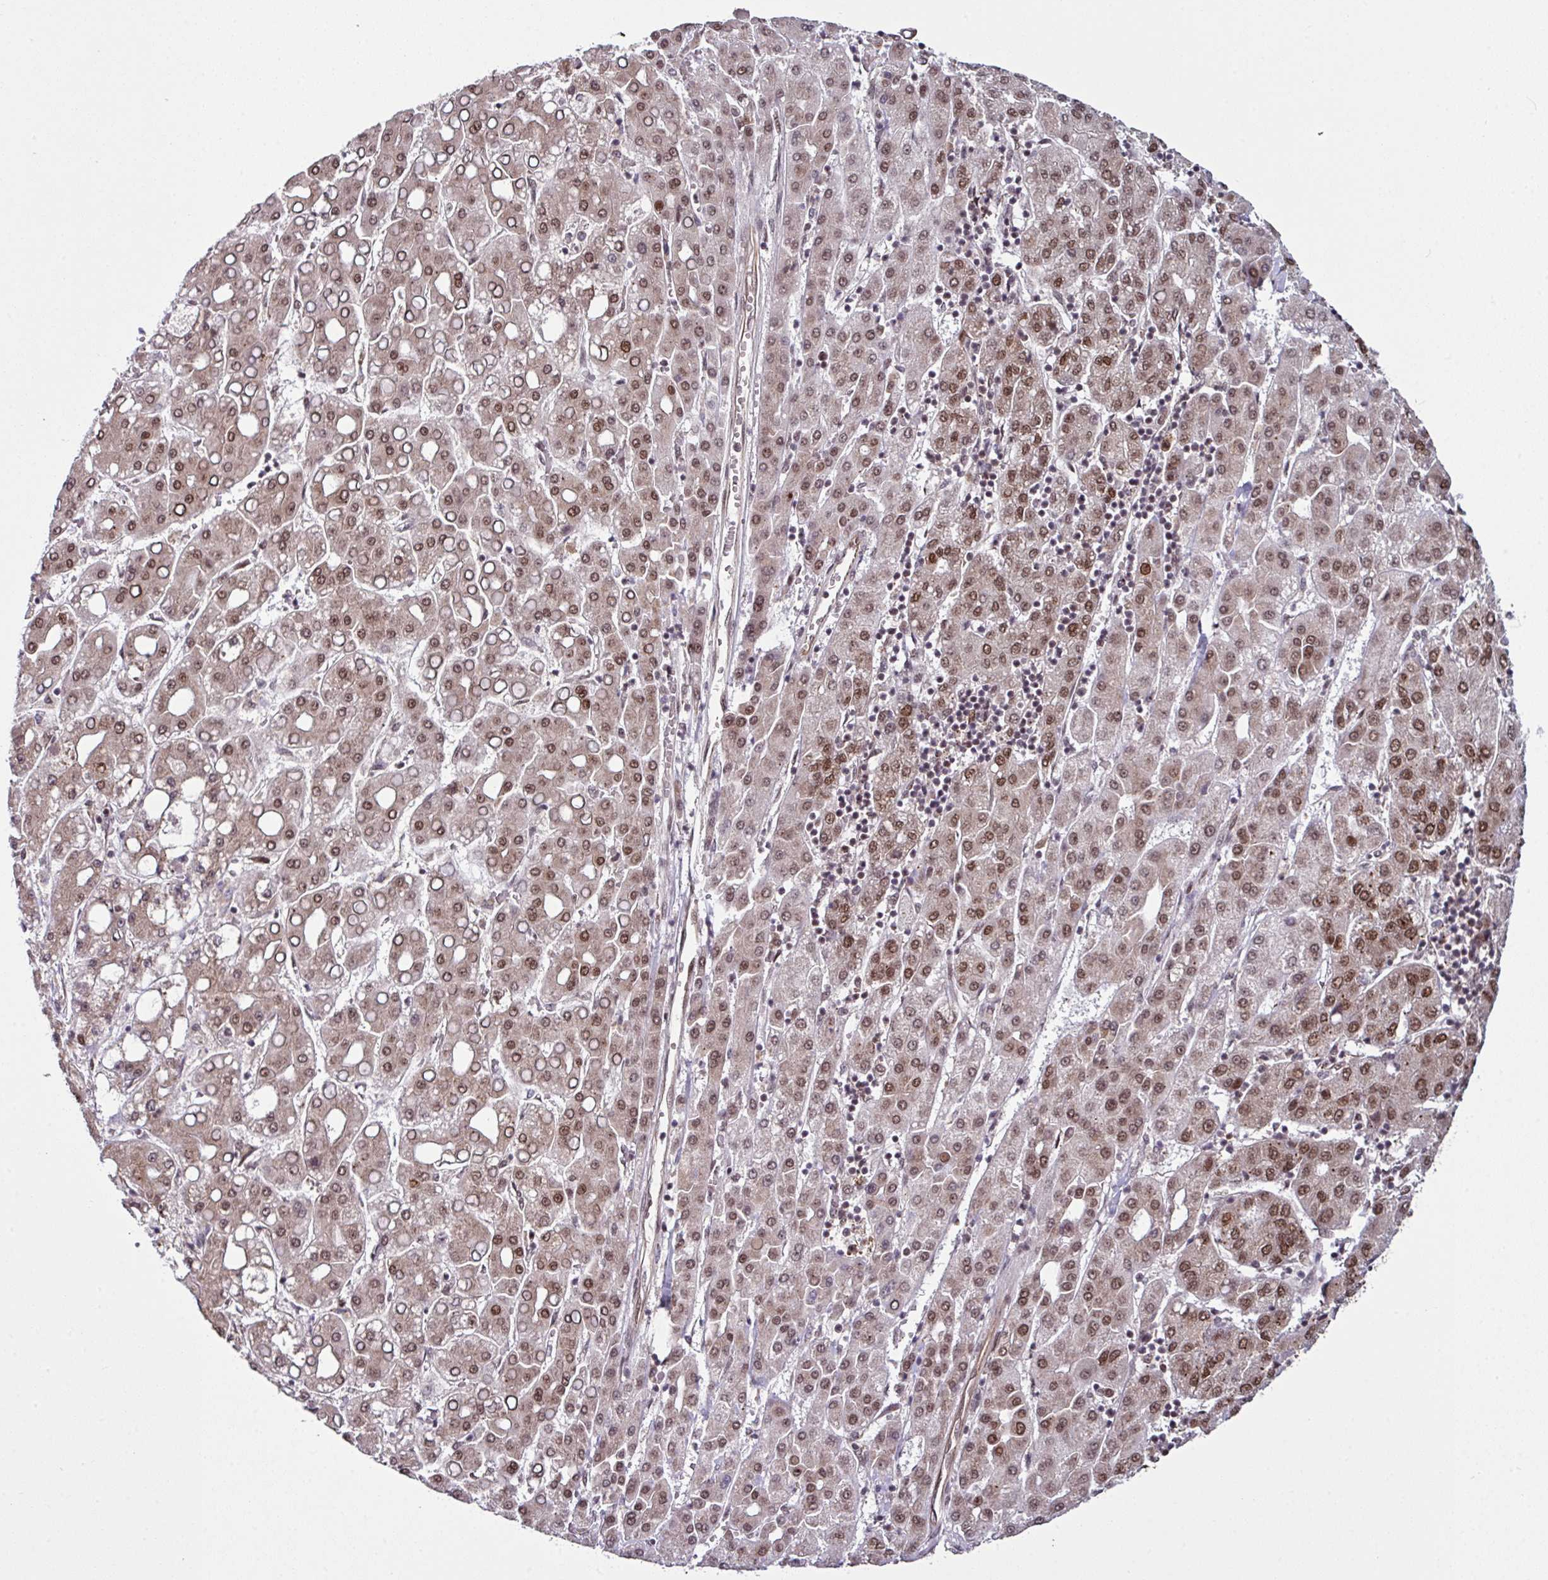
{"staining": {"intensity": "moderate", "quantity": ">75%", "location": "nuclear"}, "tissue": "liver cancer", "cell_type": "Tumor cells", "image_type": "cancer", "snomed": [{"axis": "morphology", "description": "Carcinoma, Hepatocellular, NOS"}, {"axis": "topography", "description": "Liver"}], "caption": "Liver cancer (hepatocellular carcinoma) stained for a protein (brown) displays moderate nuclear positive positivity in approximately >75% of tumor cells.", "gene": "MORF4L2", "patient": {"sex": "male", "age": 65}}